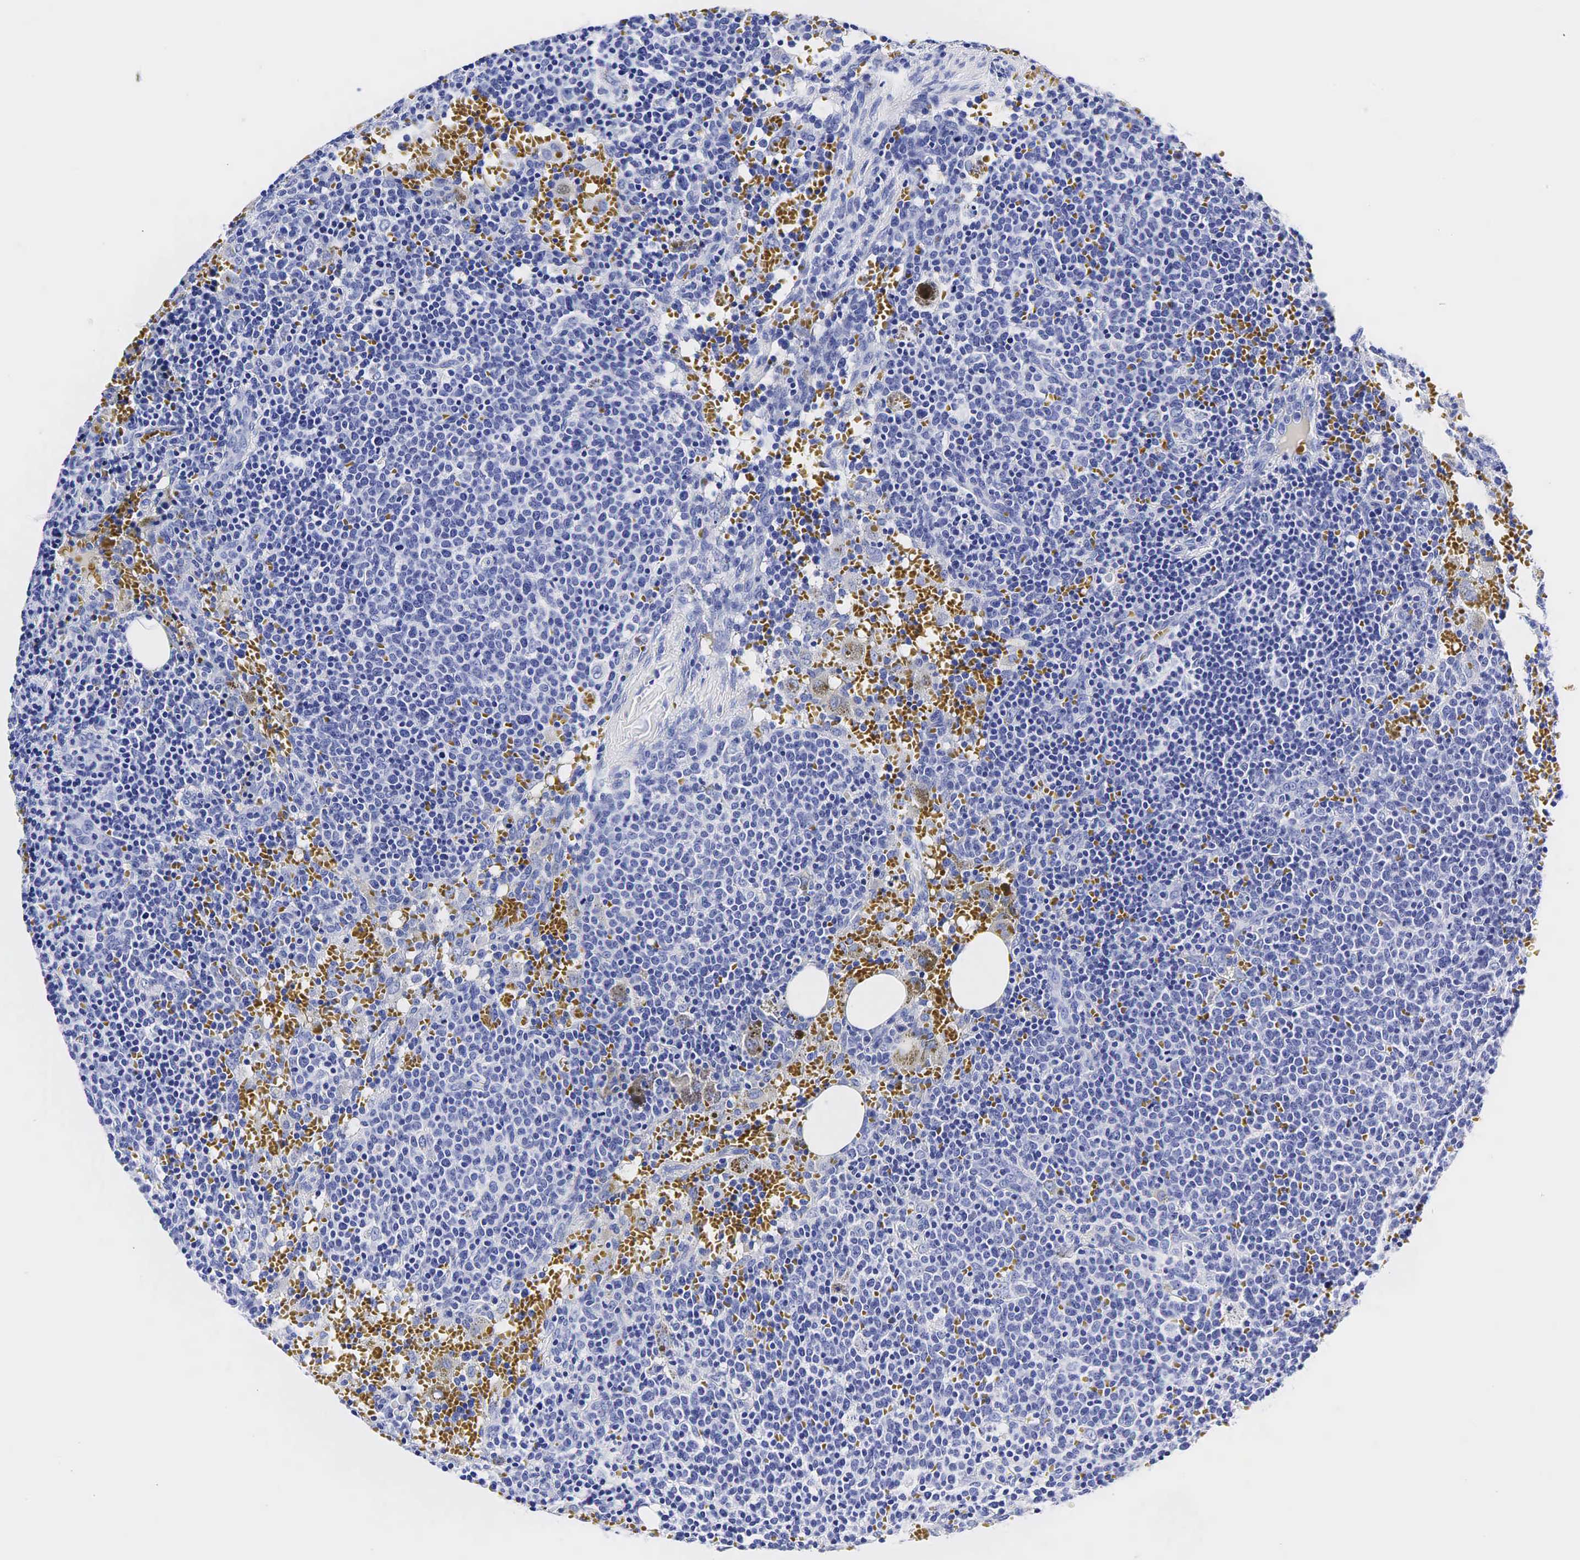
{"staining": {"intensity": "negative", "quantity": "none", "location": "none"}, "tissue": "lymphoma", "cell_type": "Tumor cells", "image_type": "cancer", "snomed": [{"axis": "morphology", "description": "Malignant lymphoma, non-Hodgkin's type, High grade"}, {"axis": "topography", "description": "Lymph node"}], "caption": "There is no significant expression in tumor cells of malignant lymphoma, non-Hodgkin's type (high-grade).", "gene": "TG", "patient": {"sex": "female", "age": 76}}